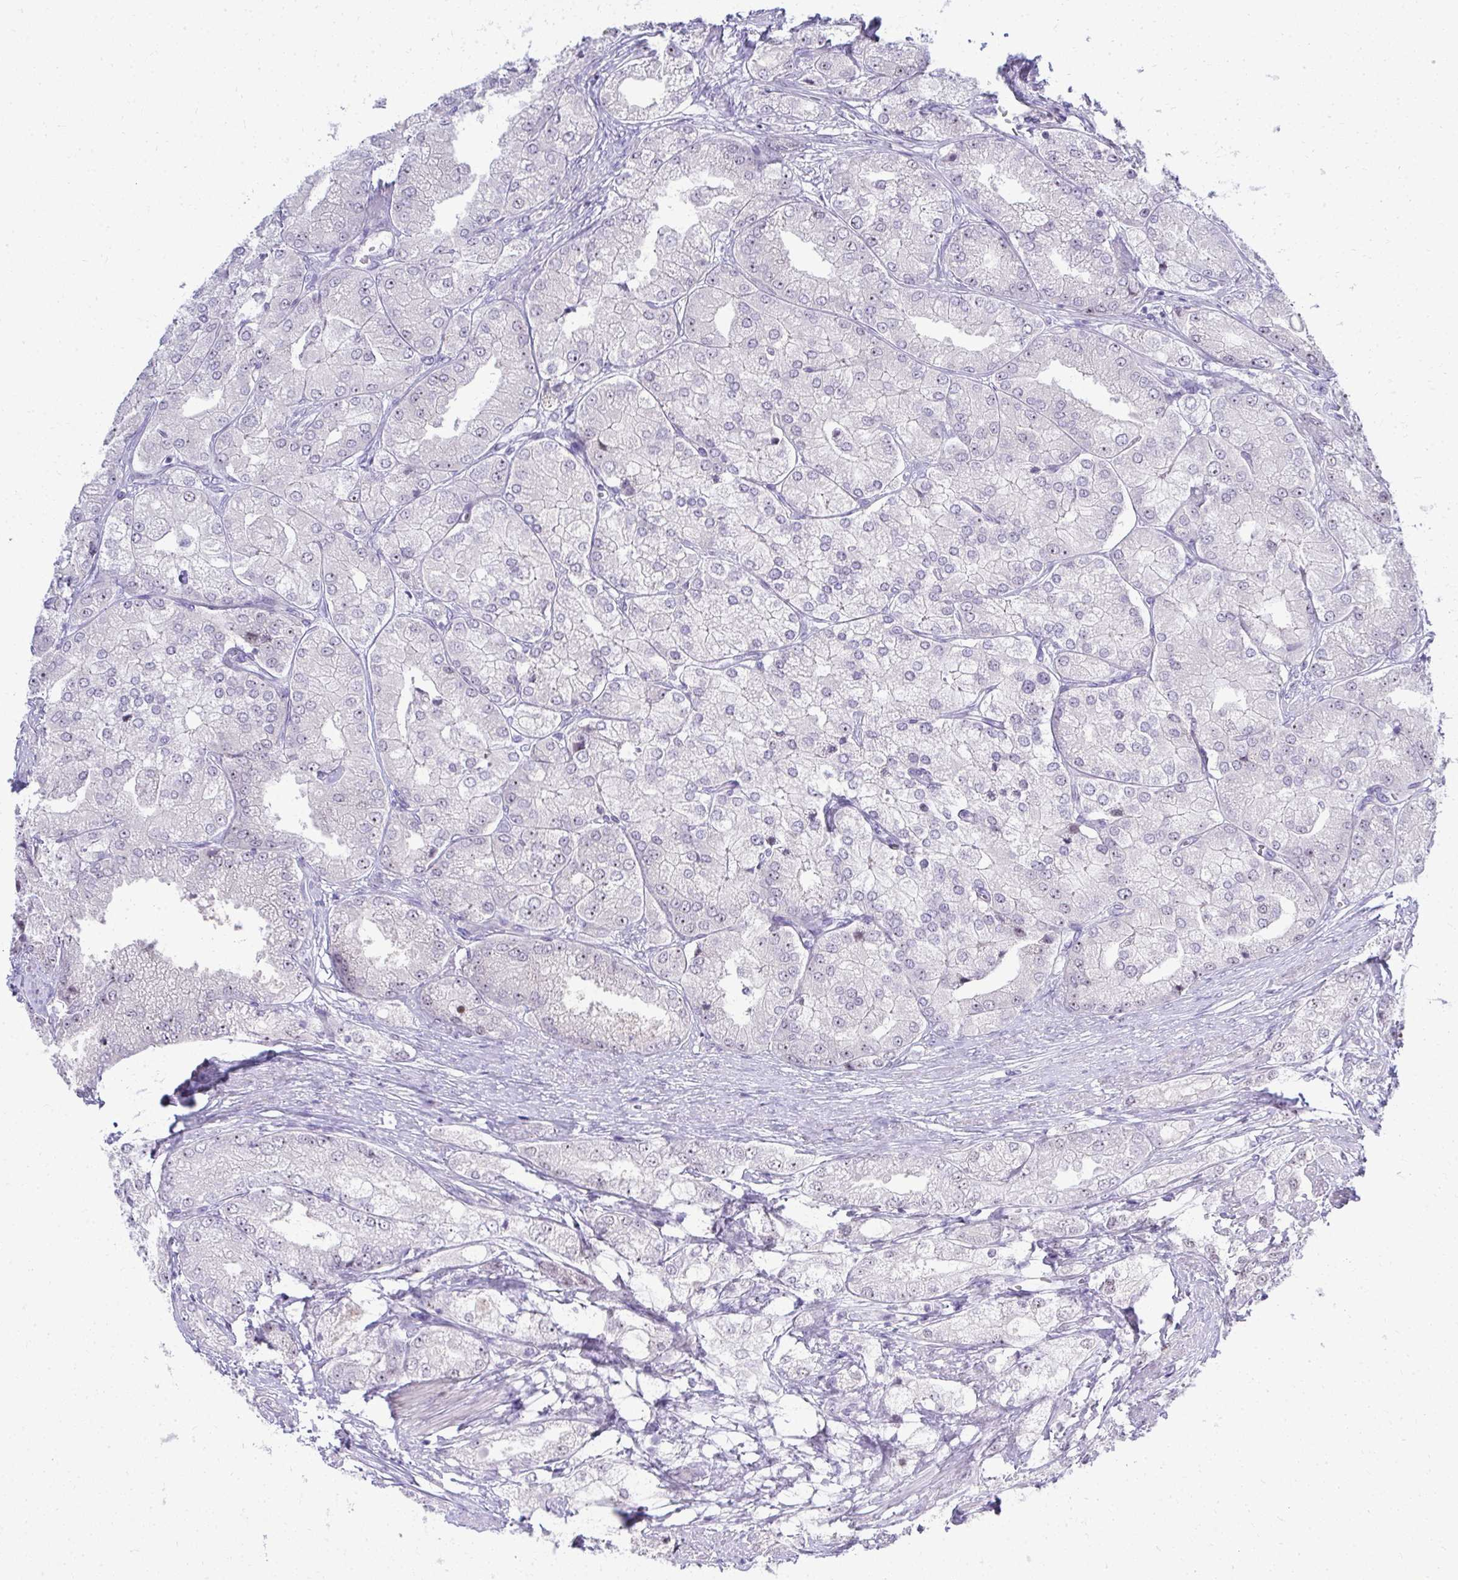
{"staining": {"intensity": "negative", "quantity": "none", "location": "none"}, "tissue": "prostate cancer", "cell_type": "Tumor cells", "image_type": "cancer", "snomed": [{"axis": "morphology", "description": "Adenocarcinoma, High grade"}, {"axis": "topography", "description": "Prostate"}], "caption": "Human prostate cancer (high-grade adenocarcinoma) stained for a protein using IHC demonstrates no expression in tumor cells.", "gene": "EID3", "patient": {"sex": "male", "age": 61}}